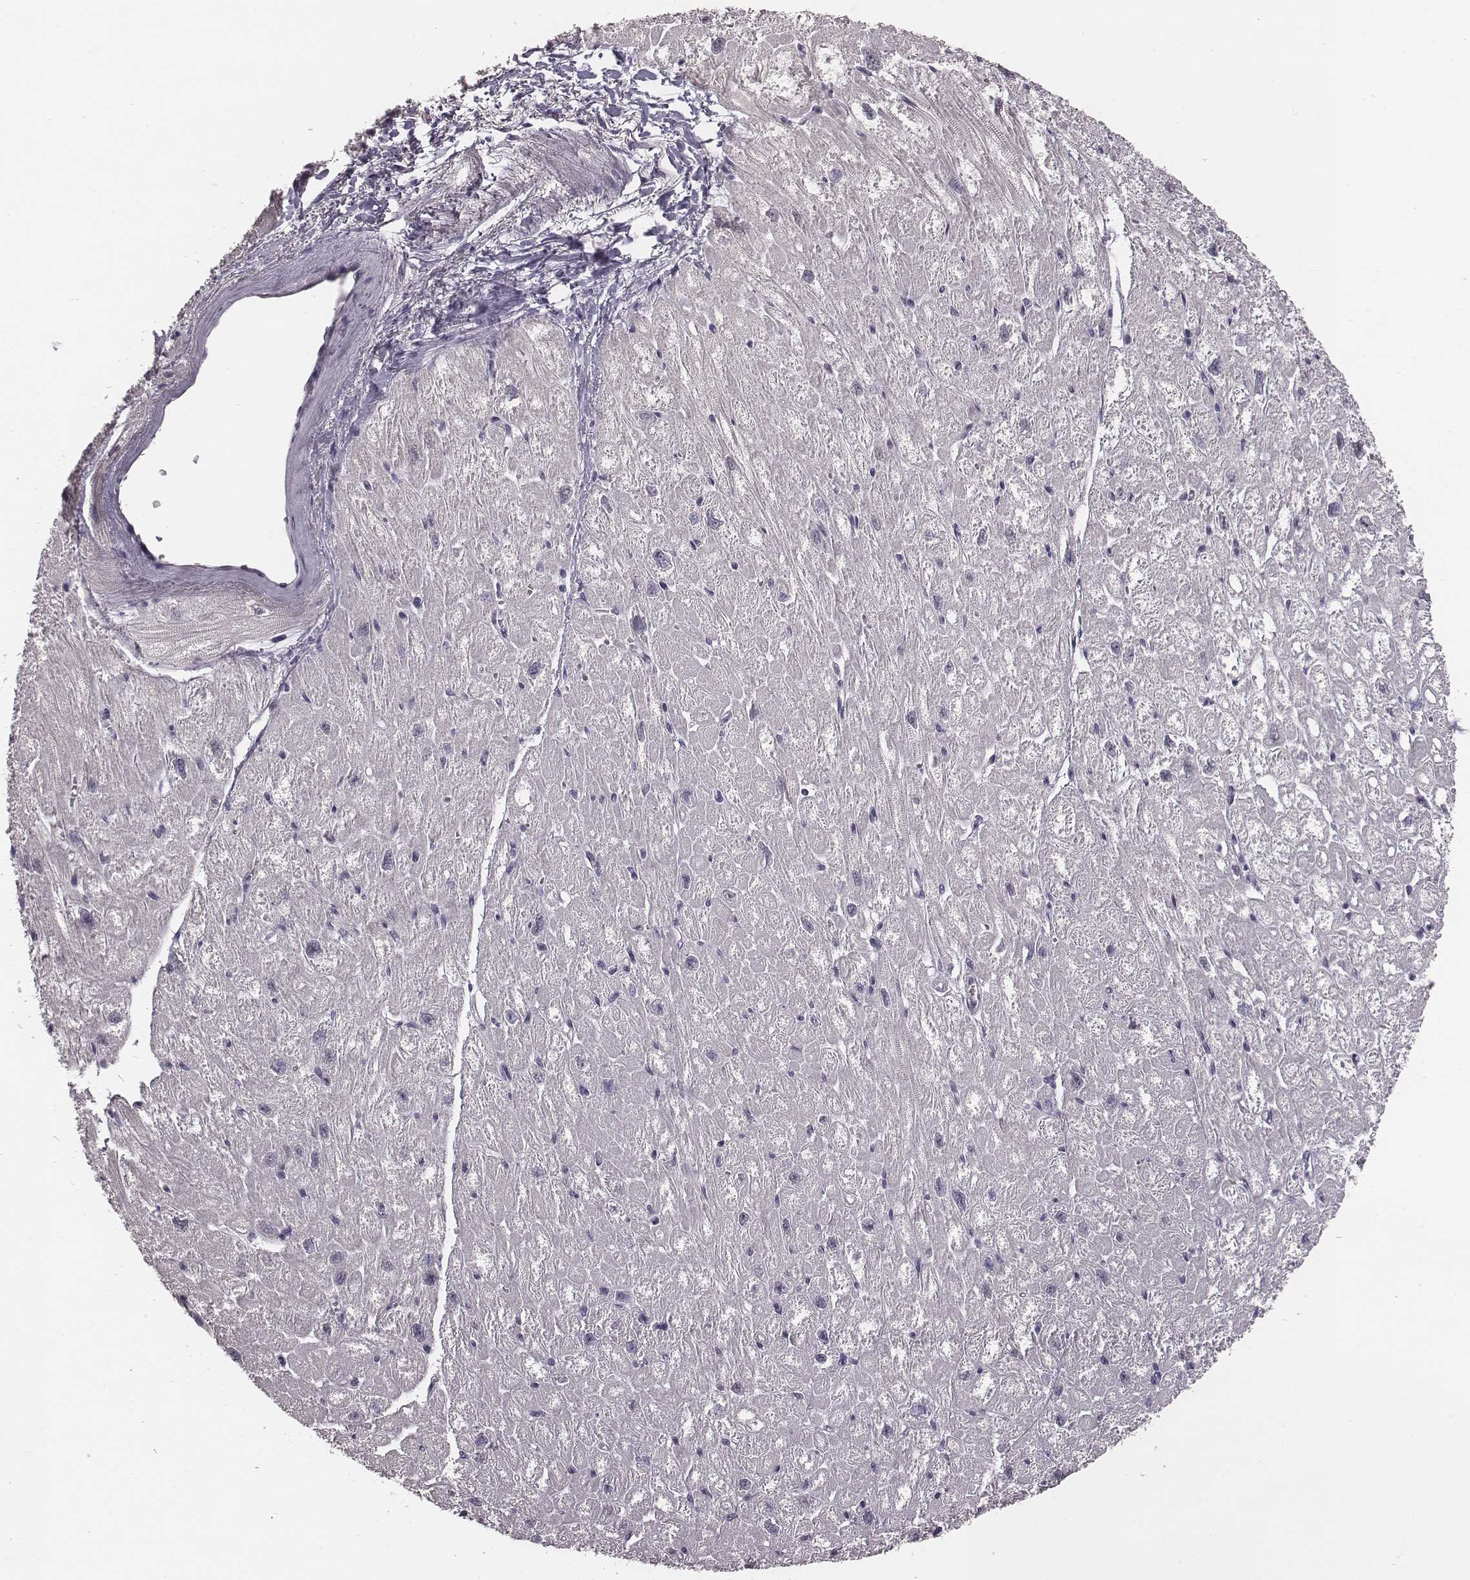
{"staining": {"intensity": "negative", "quantity": "none", "location": "none"}, "tissue": "heart muscle", "cell_type": "Cardiomyocytes", "image_type": "normal", "snomed": [{"axis": "morphology", "description": "Normal tissue, NOS"}, {"axis": "topography", "description": "Heart"}], "caption": "Micrograph shows no significant protein staining in cardiomyocytes of unremarkable heart muscle.", "gene": "CSHL1", "patient": {"sex": "male", "age": 61}}